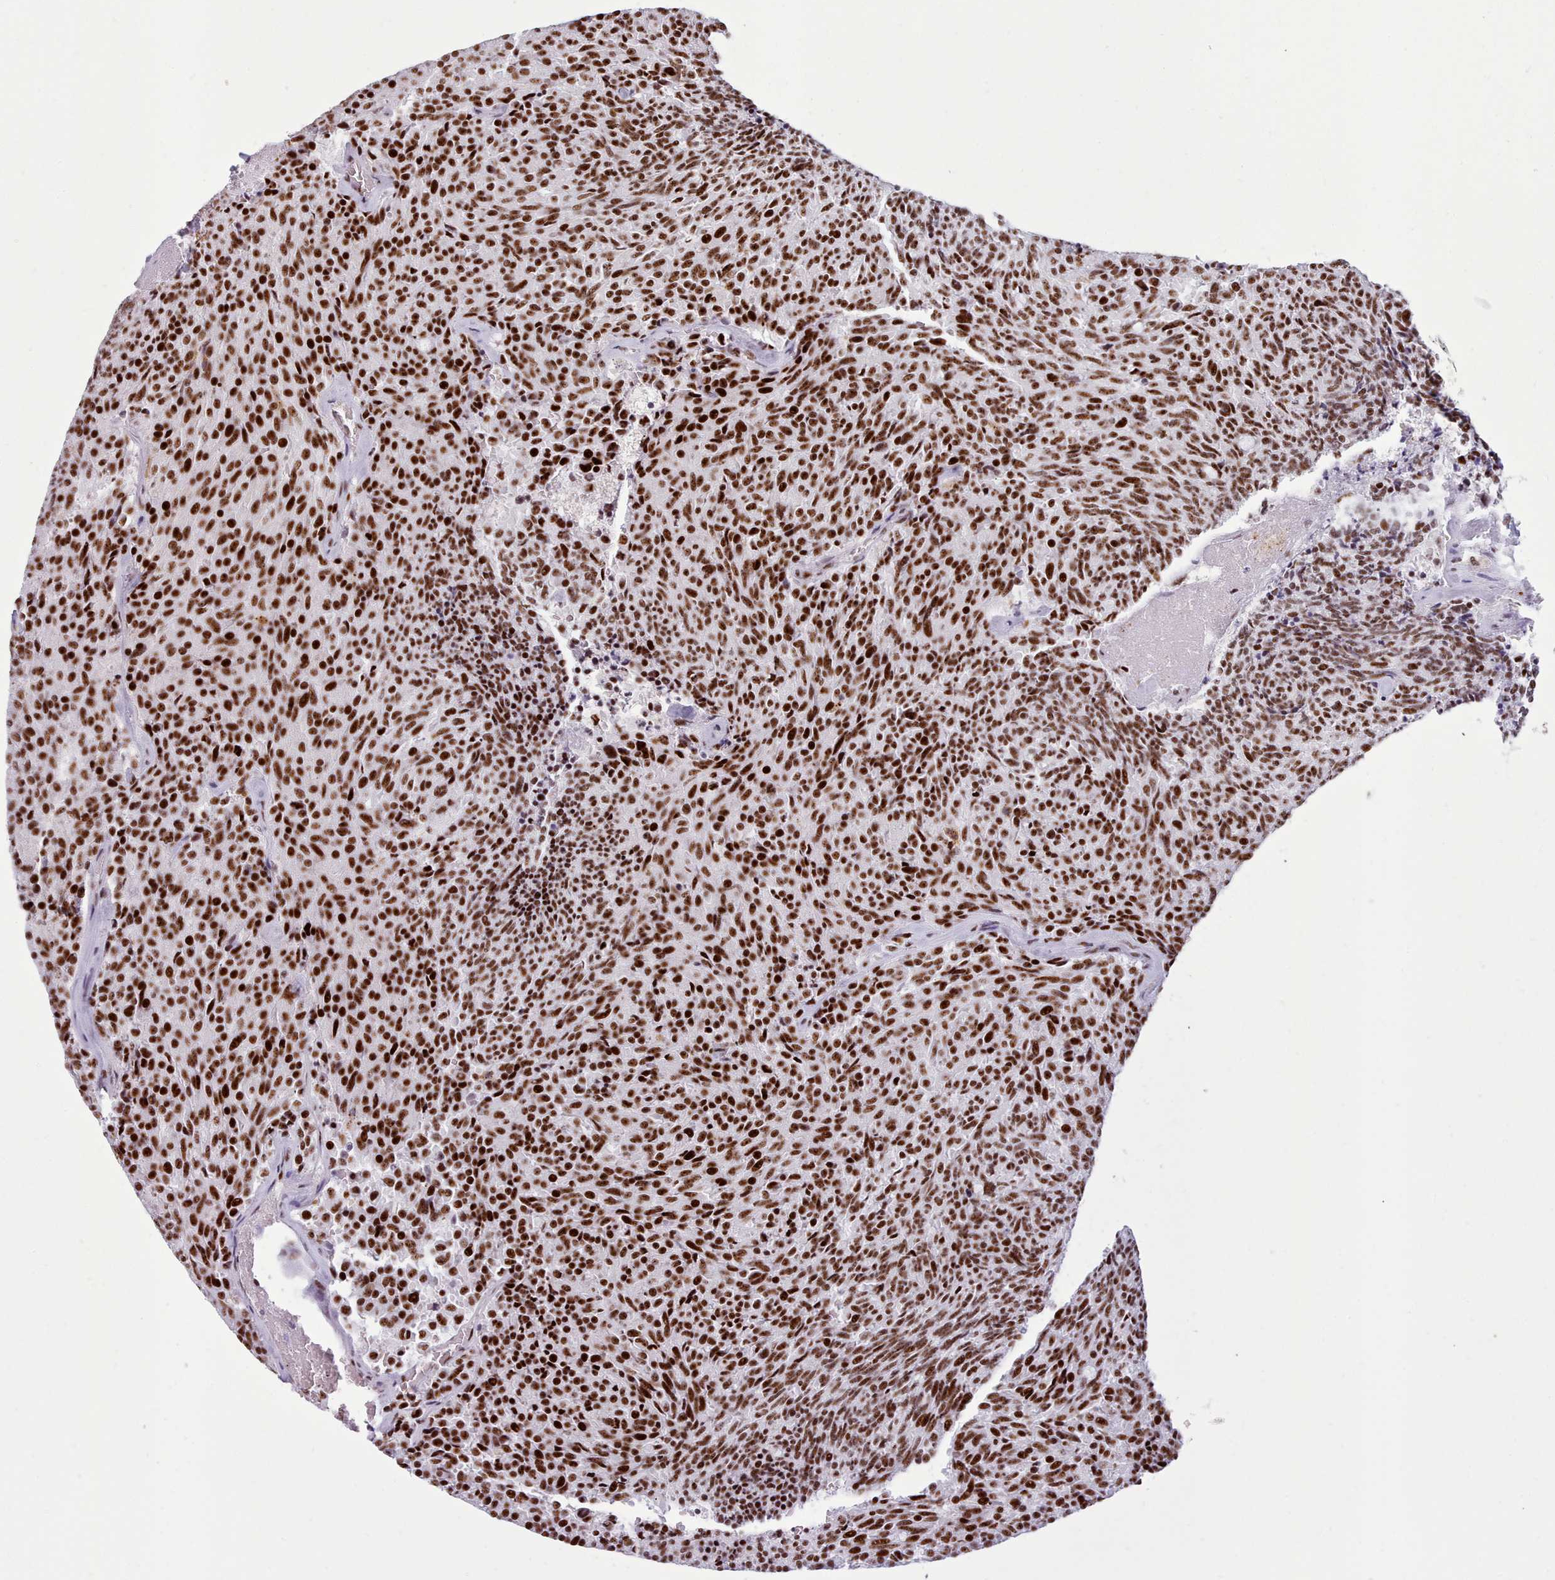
{"staining": {"intensity": "strong", "quantity": ">75%", "location": "nuclear"}, "tissue": "carcinoid", "cell_type": "Tumor cells", "image_type": "cancer", "snomed": [{"axis": "morphology", "description": "Carcinoid, malignant, NOS"}, {"axis": "topography", "description": "Pancreas"}], "caption": "Immunohistochemical staining of malignant carcinoid demonstrates high levels of strong nuclear positivity in about >75% of tumor cells. The protein is stained brown, and the nuclei are stained in blue (DAB (3,3'-diaminobenzidine) IHC with brightfield microscopy, high magnification).", "gene": "TMEM35B", "patient": {"sex": "female", "age": 54}}